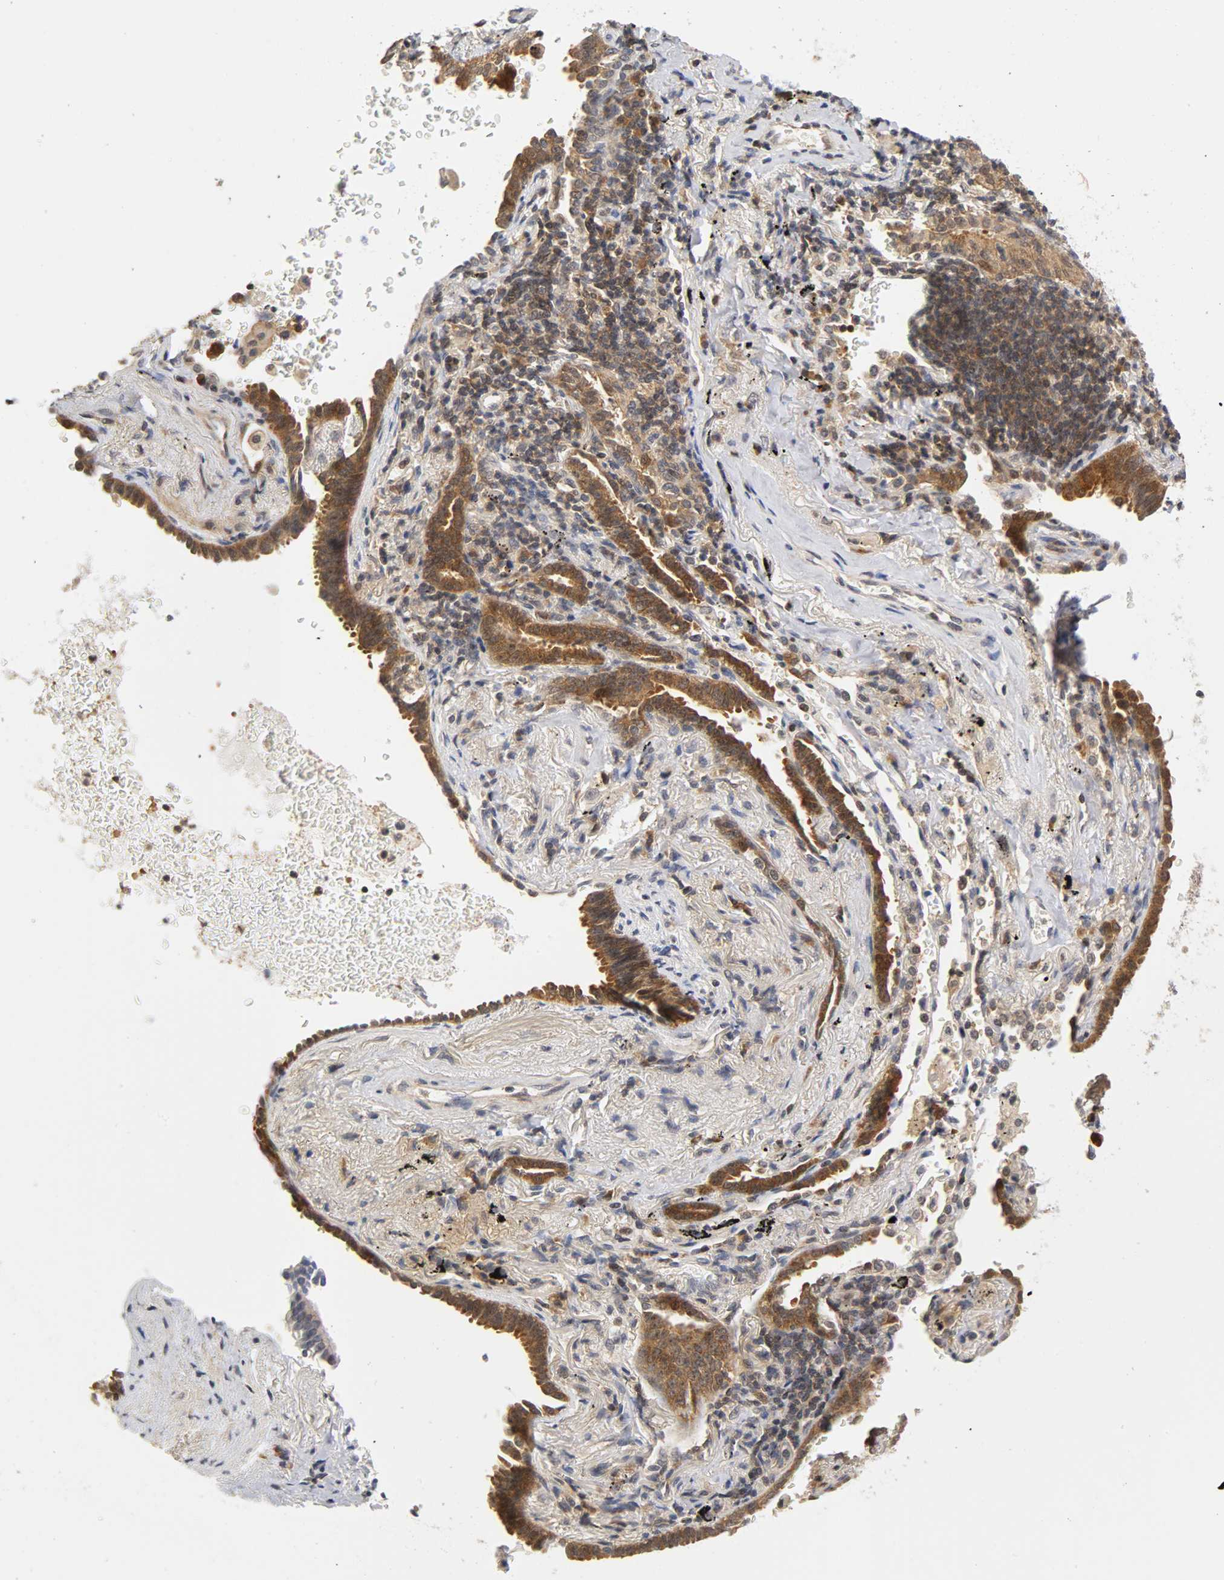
{"staining": {"intensity": "strong", "quantity": "25%-75%", "location": "cytoplasmic/membranous,nuclear"}, "tissue": "lung cancer", "cell_type": "Tumor cells", "image_type": "cancer", "snomed": [{"axis": "morphology", "description": "Adenocarcinoma, NOS"}, {"axis": "topography", "description": "Lung"}], "caption": "IHC staining of lung adenocarcinoma, which reveals high levels of strong cytoplasmic/membranous and nuclear positivity in approximately 25%-75% of tumor cells indicating strong cytoplasmic/membranous and nuclear protein expression. The staining was performed using DAB (brown) for protein detection and nuclei were counterstained in hematoxylin (blue).", "gene": "UBE2M", "patient": {"sex": "female", "age": 64}}